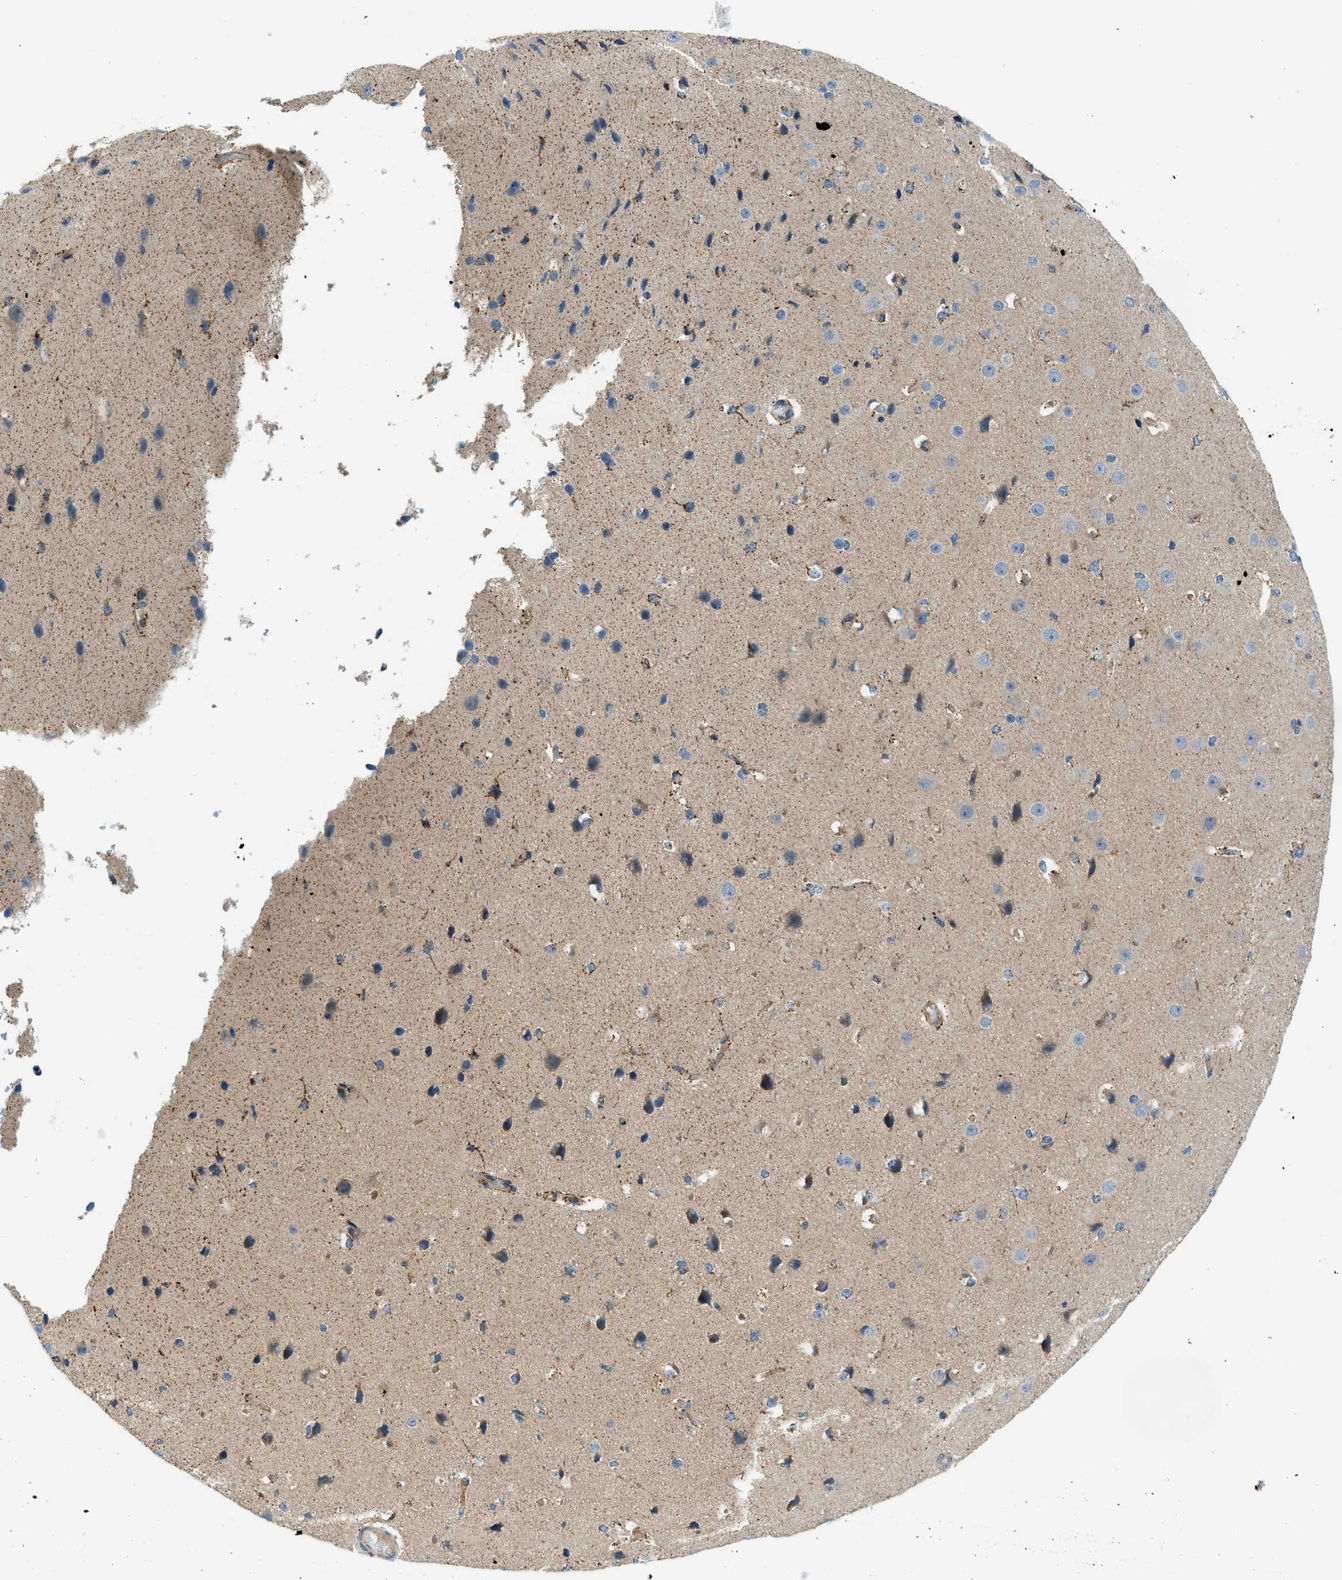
{"staining": {"intensity": "moderate", "quantity": ">75%", "location": "cytoplasmic/membranous"}, "tissue": "cerebral cortex", "cell_type": "Endothelial cells", "image_type": "normal", "snomed": [{"axis": "morphology", "description": "Normal tissue, NOS"}, {"axis": "morphology", "description": "Developmental malformation"}, {"axis": "topography", "description": "Cerebral cortex"}], "caption": "A high-resolution image shows IHC staining of benign cerebral cortex, which exhibits moderate cytoplasmic/membranous expression in about >75% of endothelial cells.", "gene": "KCNK1", "patient": {"sex": "female", "age": 30}}